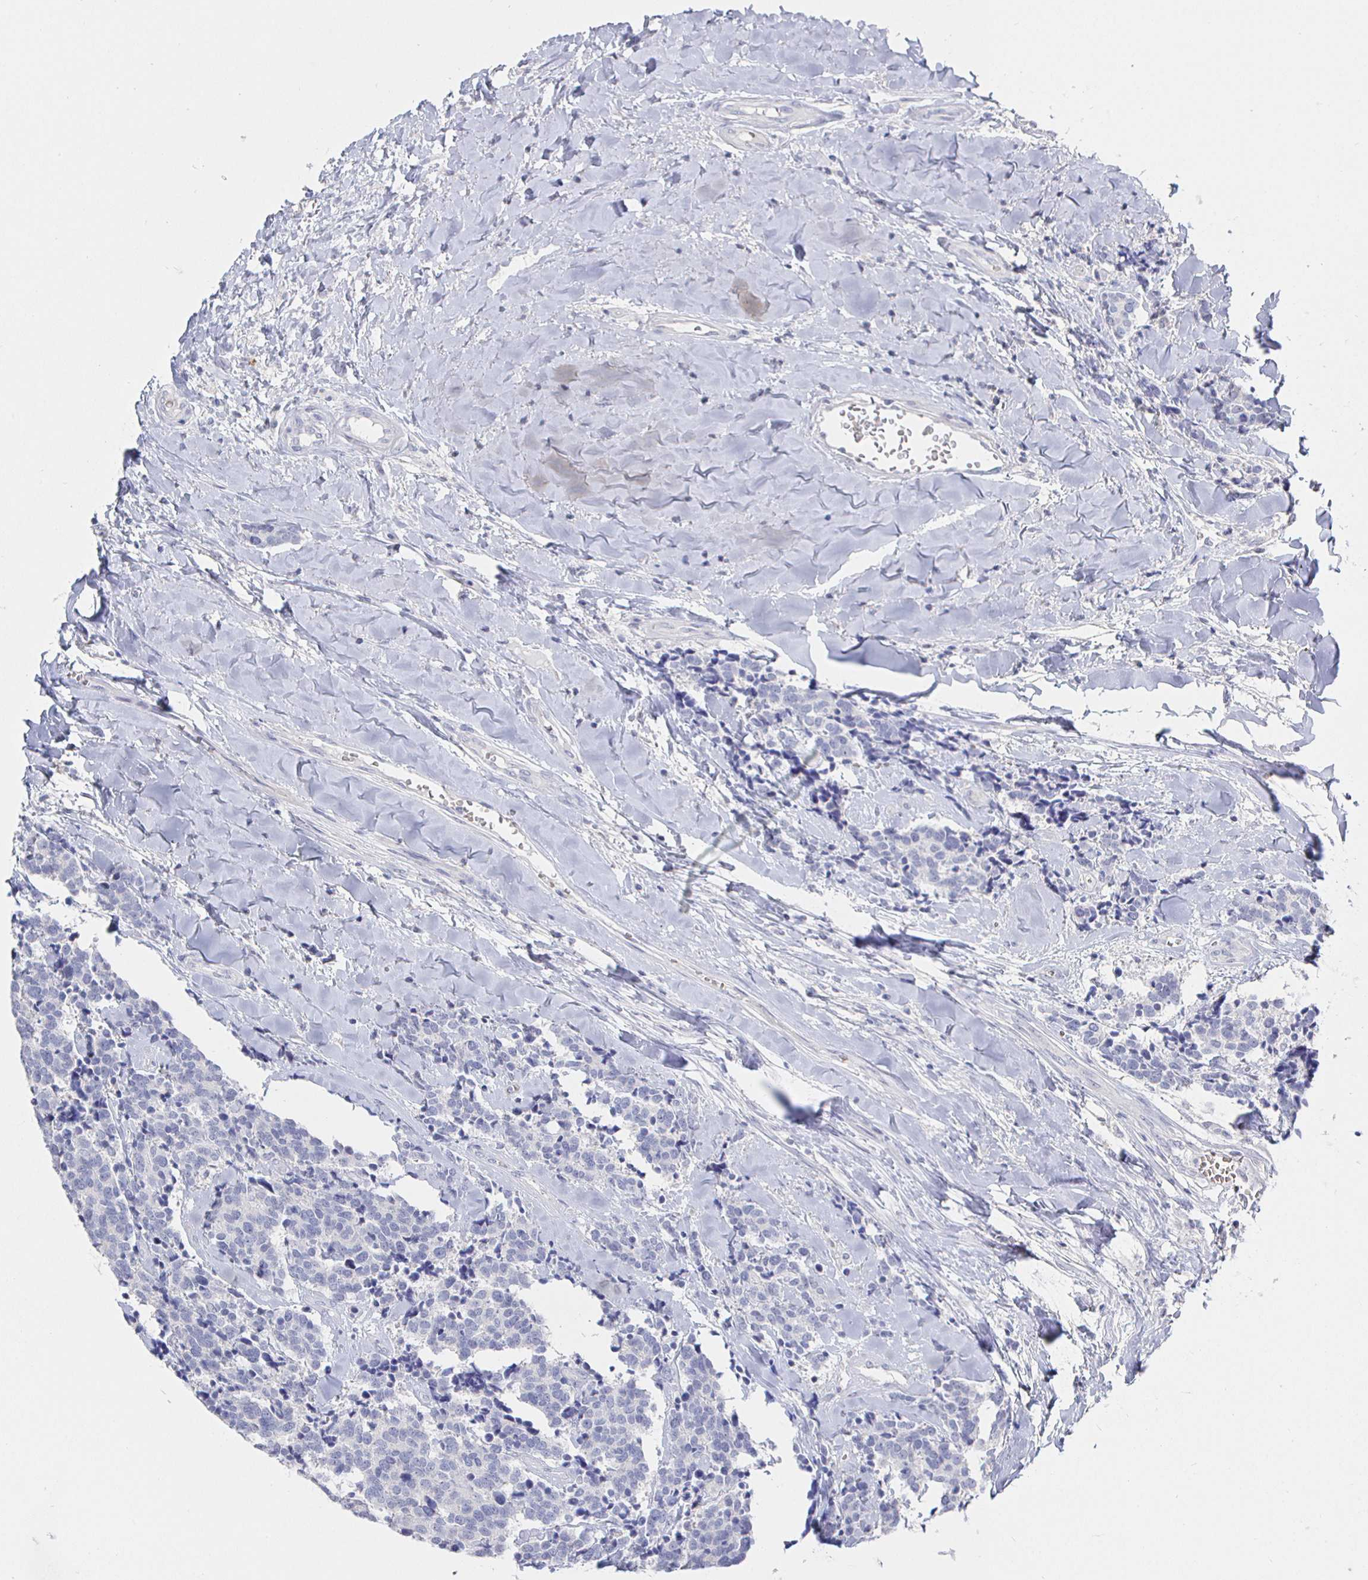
{"staining": {"intensity": "negative", "quantity": "none", "location": "none"}, "tissue": "carcinoid", "cell_type": "Tumor cells", "image_type": "cancer", "snomed": [{"axis": "morphology", "description": "Carcinoid, malignant, NOS"}, {"axis": "topography", "description": "Skin"}], "caption": "This is an immunohistochemistry (IHC) image of human carcinoid. There is no expression in tumor cells.", "gene": "LRRC23", "patient": {"sex": "female", "age": 79}}